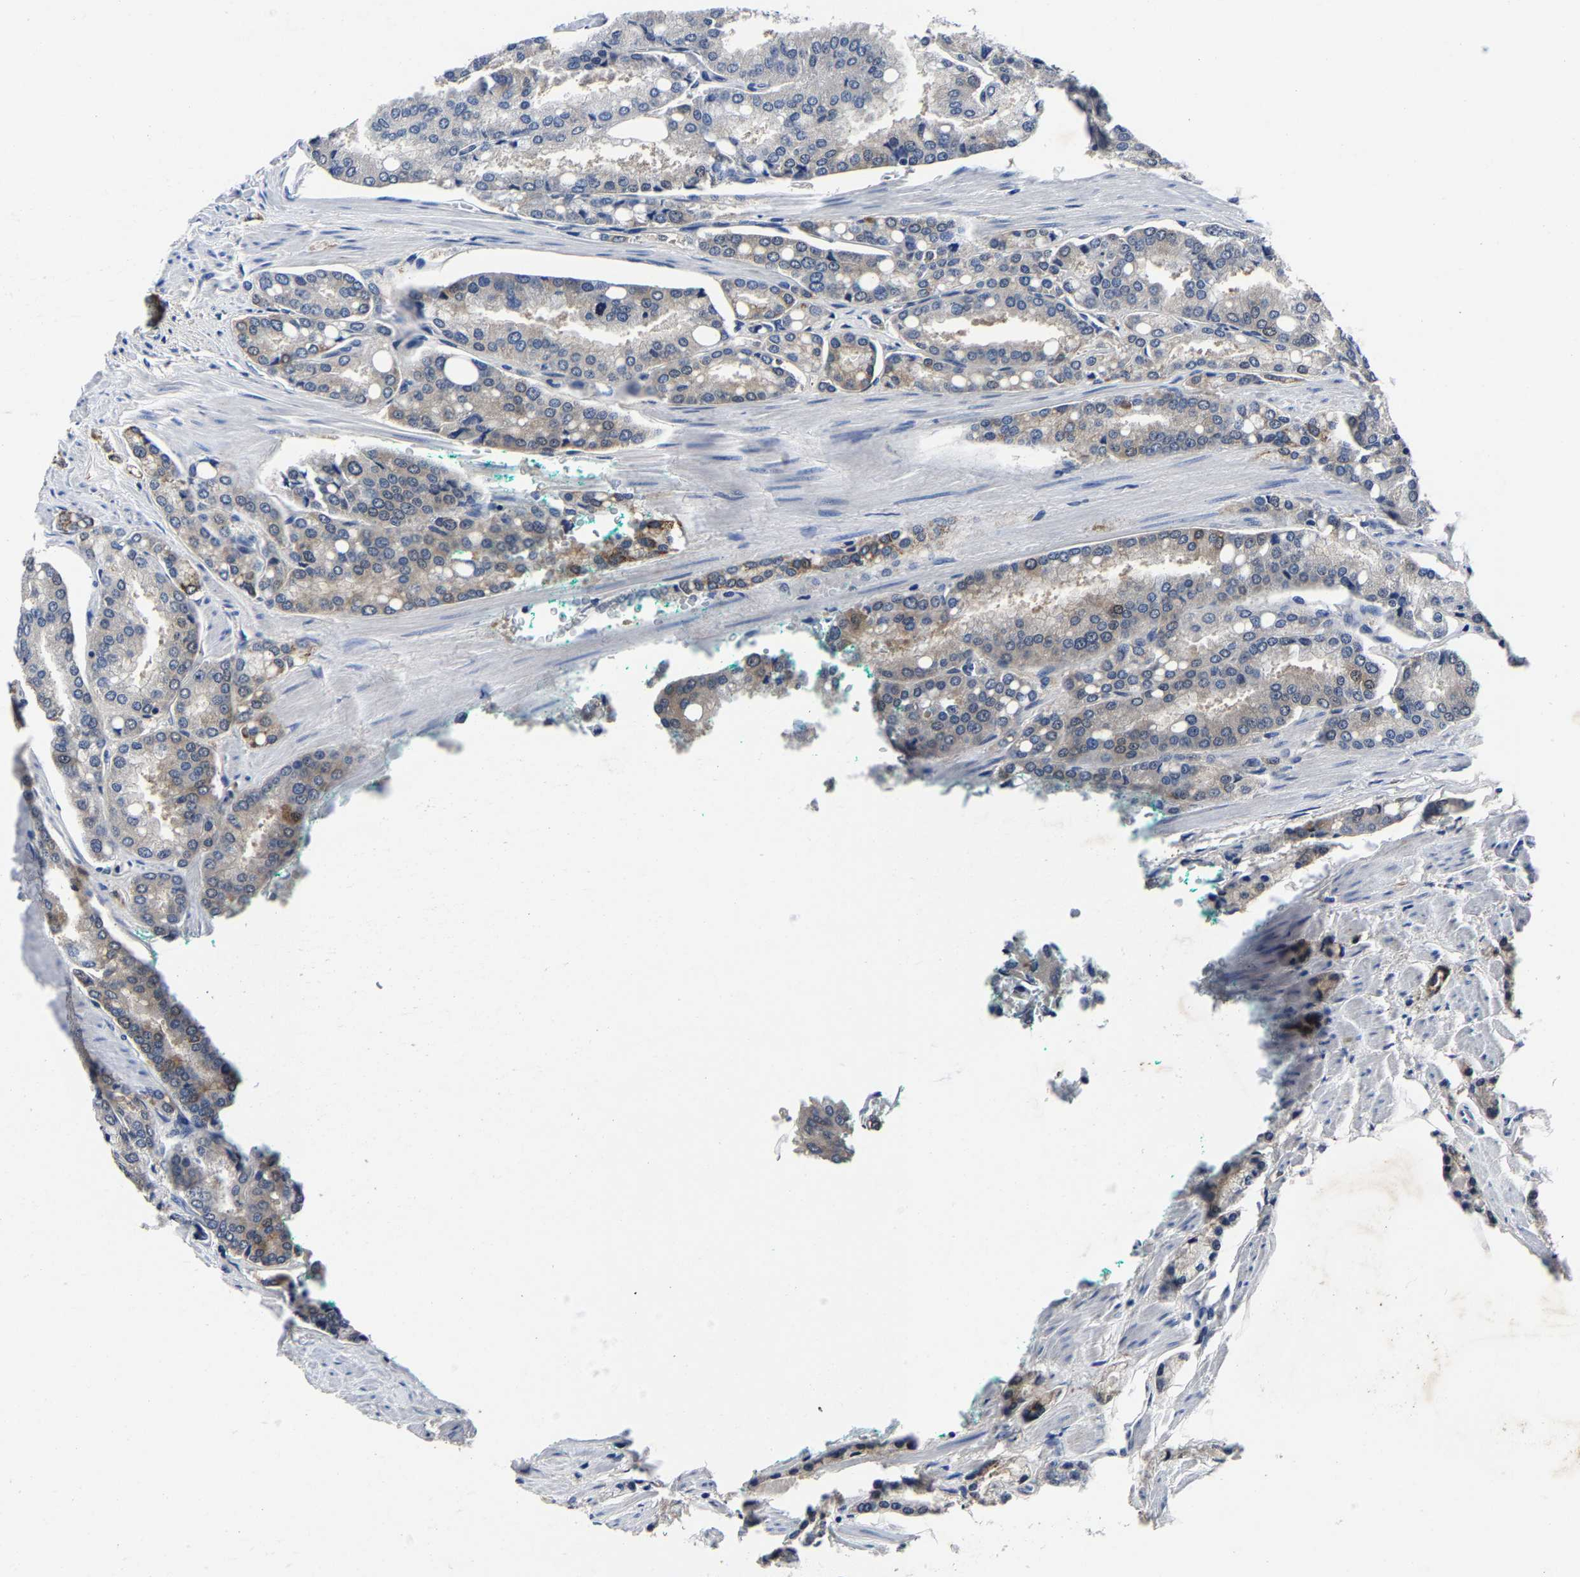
{"staining": {"intensity": "weak", "quantity": "<25%", "location": "cytoplasmic/membranous"}, "tissue": "prostate cancer", "cell_type": "Tumor cells", "image_type": "cancer", "snomed": [{"axis": "morphology", "description": "Adenocarcinoma, High grade"}, {"axis": "topography", "description": "Prostate"}], "caption": "Tumor cells show no significant expression in prostate cancer (high-grade adenocarcinoma).", "gene": "PSPH", "patient": {"sex": "male", "age": 50}}